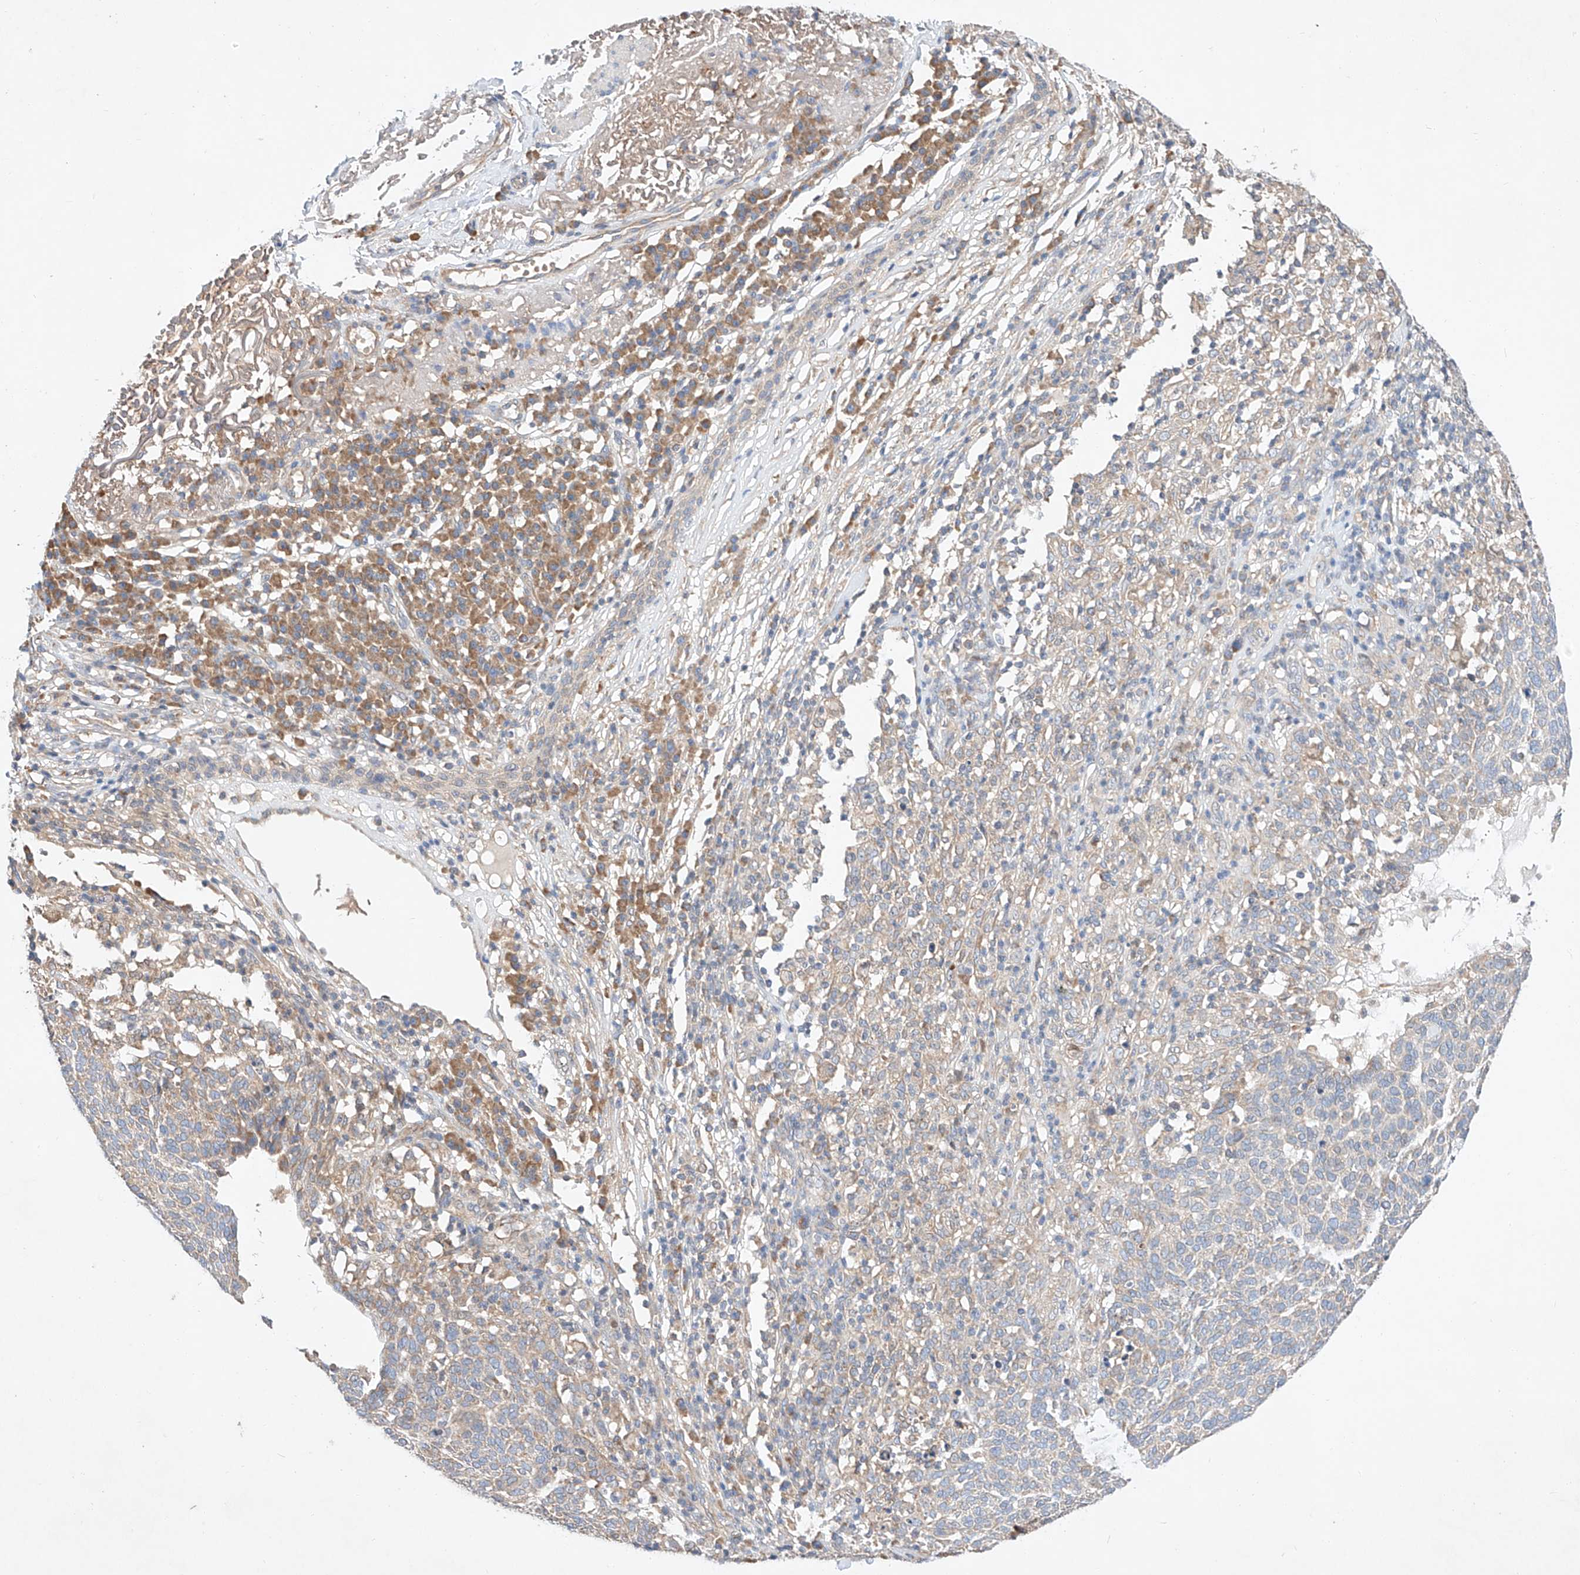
{"staining": {"intensity": "weak", "quantity": "25%-75%", "location": "cytoplasmic/membranous"}, "tissue": "skin cancer", "cell_type": "Tumor cells", "image_type": "cancer", "snomed": [{"axis": "morphology", "description": "Squamous cell carcinoma, NOS"}, {"axis": "topography", "description": "Skin"}], "caption": "Skin squamous cell carcinoma stained with DAB (3,3'-diaminobenzidine) immunohistochemistry (IHC) reveals low levels of weak cytoplasmic/membranous positivity in approximately 25%-75% of tumor cells.", "gene": "C6orf118", "patient": {"sex": "female", "age": 90}}